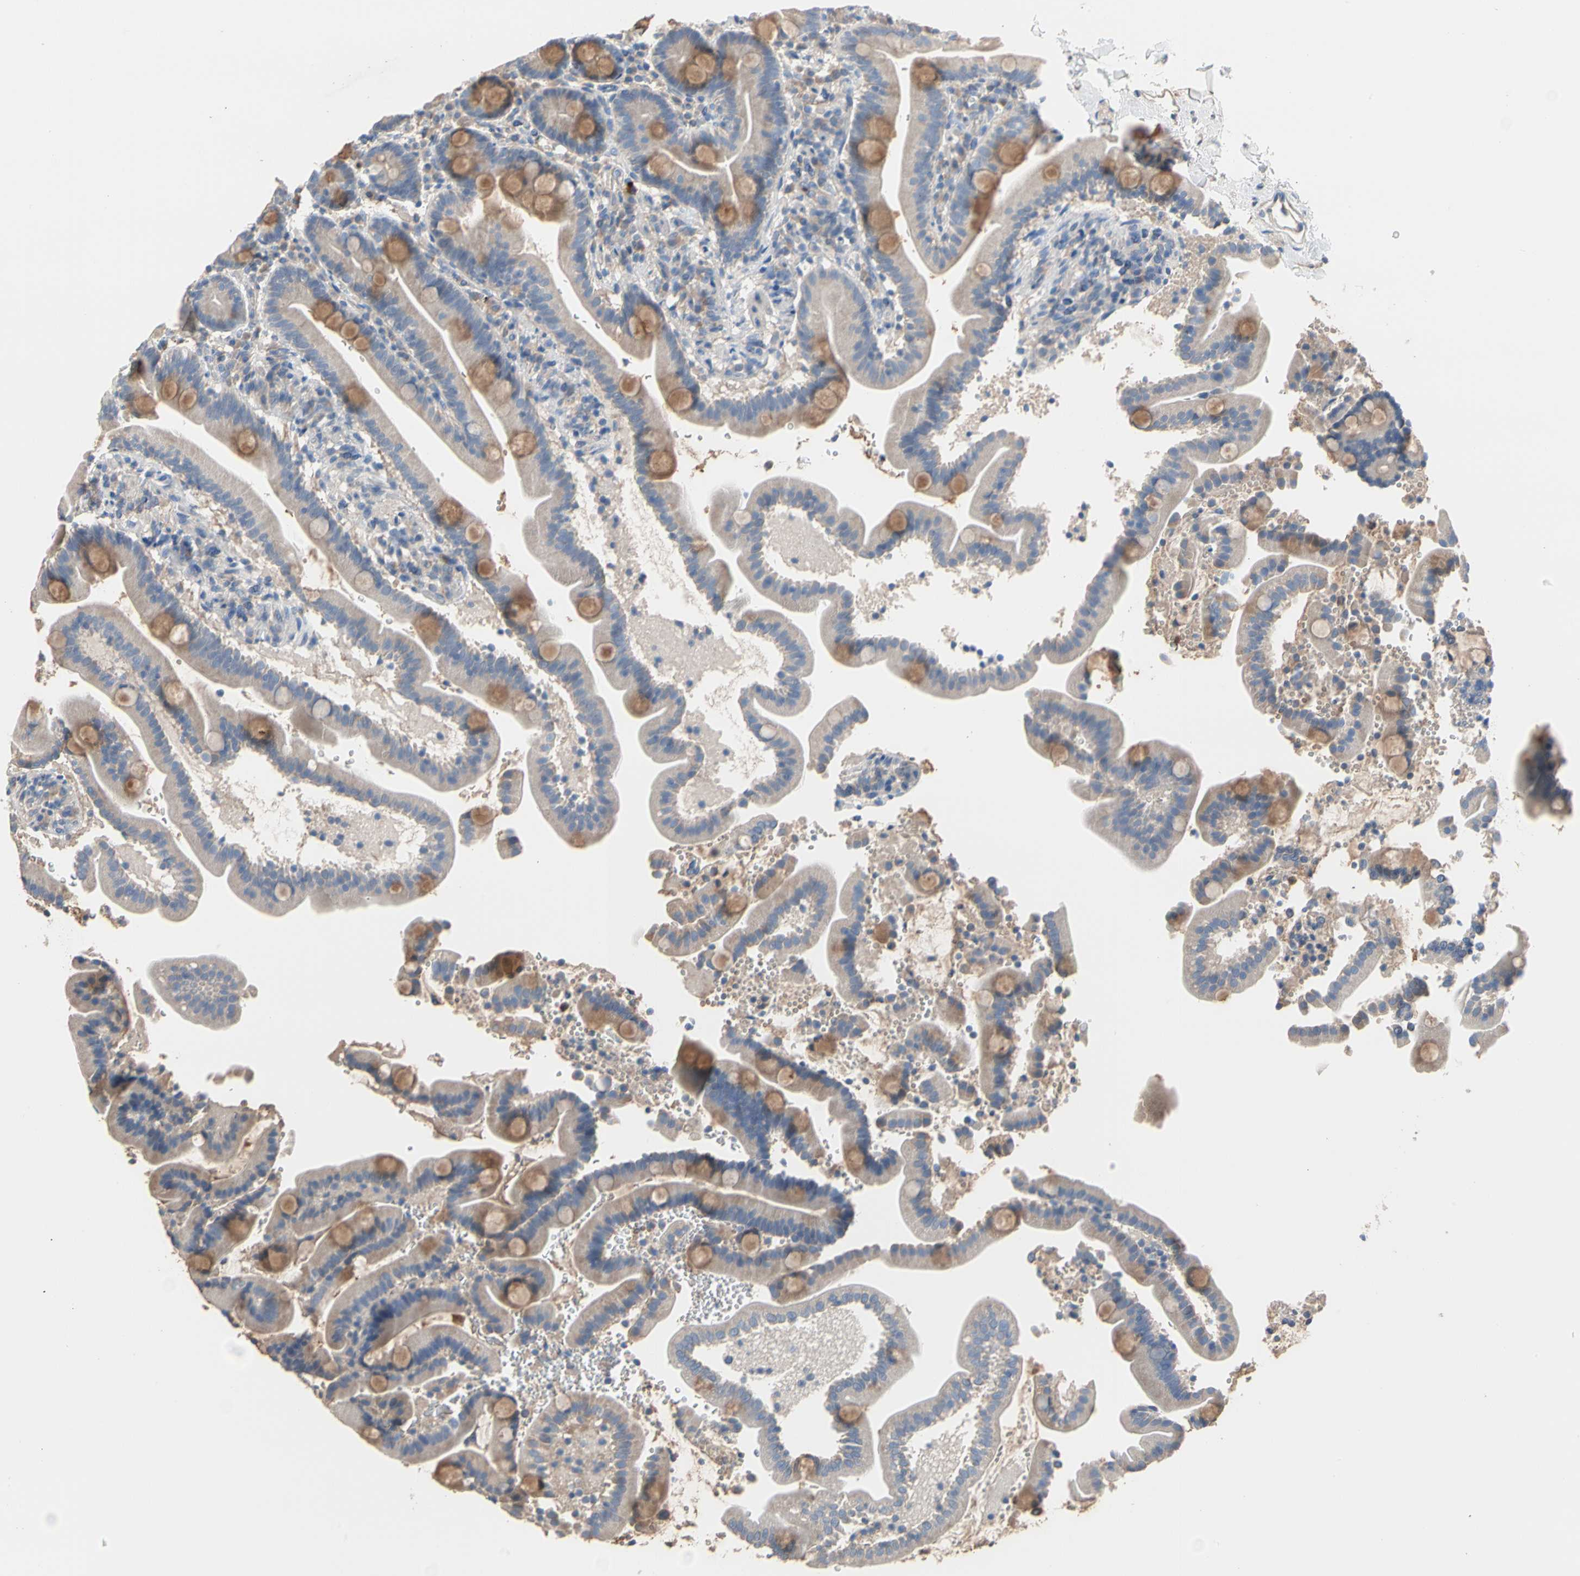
{"staining": {"intensity": "moderate", "quantity": "25%-75%", "location": "cytoplasmic/membranous"}, "tissue": "duodenum", "cell_type": "Glandular cells", "image_type": "normal", "snomed": [{"axis": "morphology", "description": "Normal tissue, NOS"}, {"axis": "topography", "description": "Duodenum"}], "caption": "Immunohistochemical staining of benign human duodenum shows medium levels of moderate cytoplasmic/membranous expression in approximately 25%-75% of glandular cells. (Brightfield microscopy of DAB IHC at high magnification).", "gene": "BBOX1", "patient": {"sex": "male", "age": 54}}